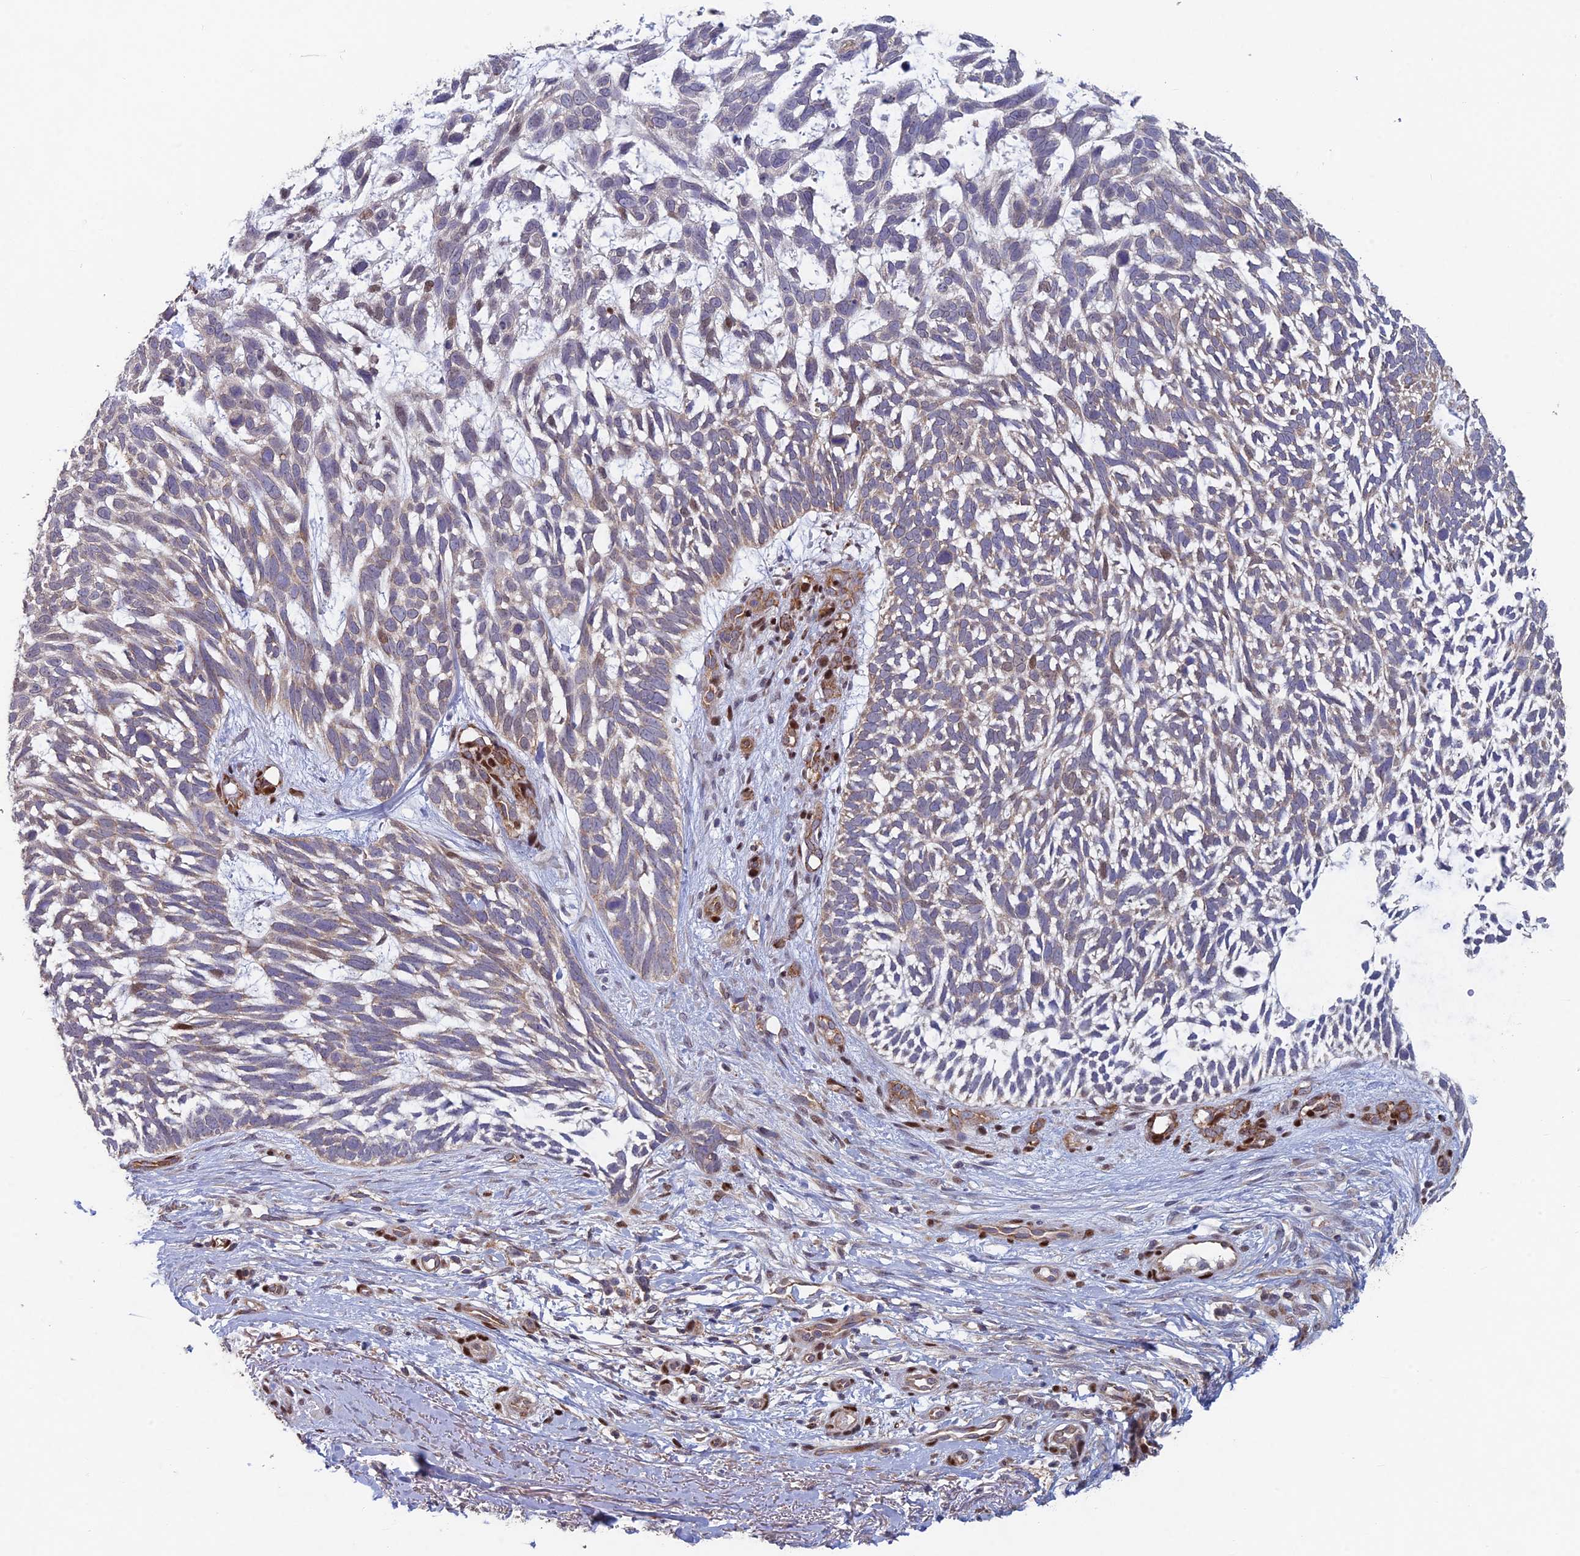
{"staining": {"intensity": "weak", "quantity": "25%-75%", "location": "cytoplasmic/membranous"}, "tissue": "skin cancer", "cell_type": "Tumor cells", "image_type": "cancer", "snomed": [{"axis": "morphology", "description": "Basal cell carcinoma"}, {"axis": "topography", "description": "Skin"}], "caption": "Immunohistochemistry image of neoplastic tissue: human skin cancer stained using immunohistochemistry (IHC) reveals low levels of weak protein expression localized specifically in the cytoplasmic/membranous of tumor cells, appearing as a cytoplasmic/membranous brown color.", "gene": "FOXS1", "patient": {"sex": "male", "age": 88}}